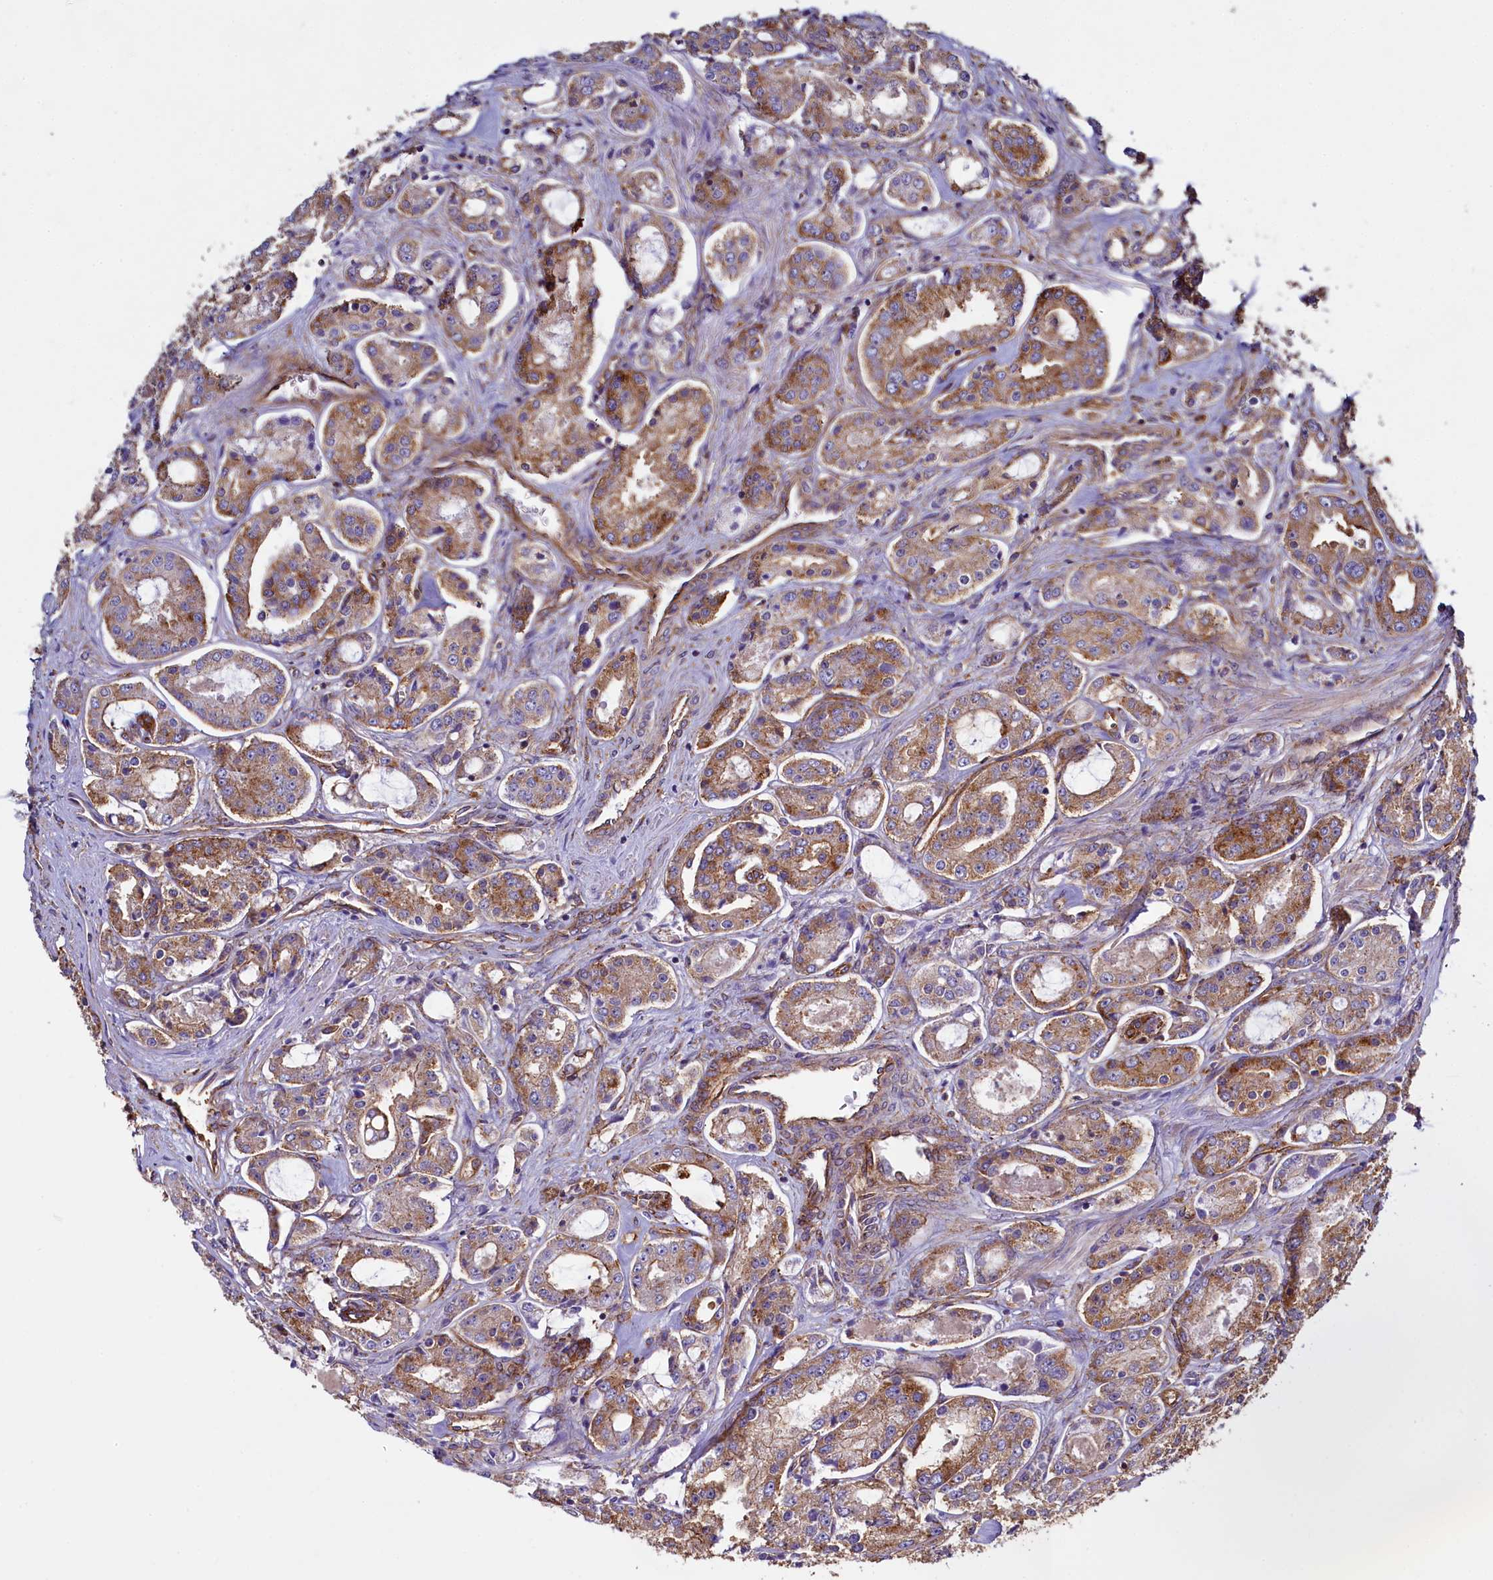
{"staining": {"intensity": "moderate", "quantity": ">75%", "location": "cytoplasmic/membranous"}, "tissue": "prostate cancer", "cell_type": "Tumor cells", "image_type": "cancer", "snomed": [{"axis": "morphology", "description": "Adenocarcinoma, Low grade"}, {"axis": "topography", "description": "Prostate"}], "caption": "Tumor cells demonstrate medium levels of moderate cytoplasmic/membranous expression in approximately >75% of cells in prostate cancer (adenocarcinoma (low-grade)). The staining was performed using DAB (3,3'-diaminobenzidine), with brown indicating positive protein expression. Nuclei are stained blue with hematoxylin.", "gene": "GPR21", "patient": {"sex": "male", "age": 68}}